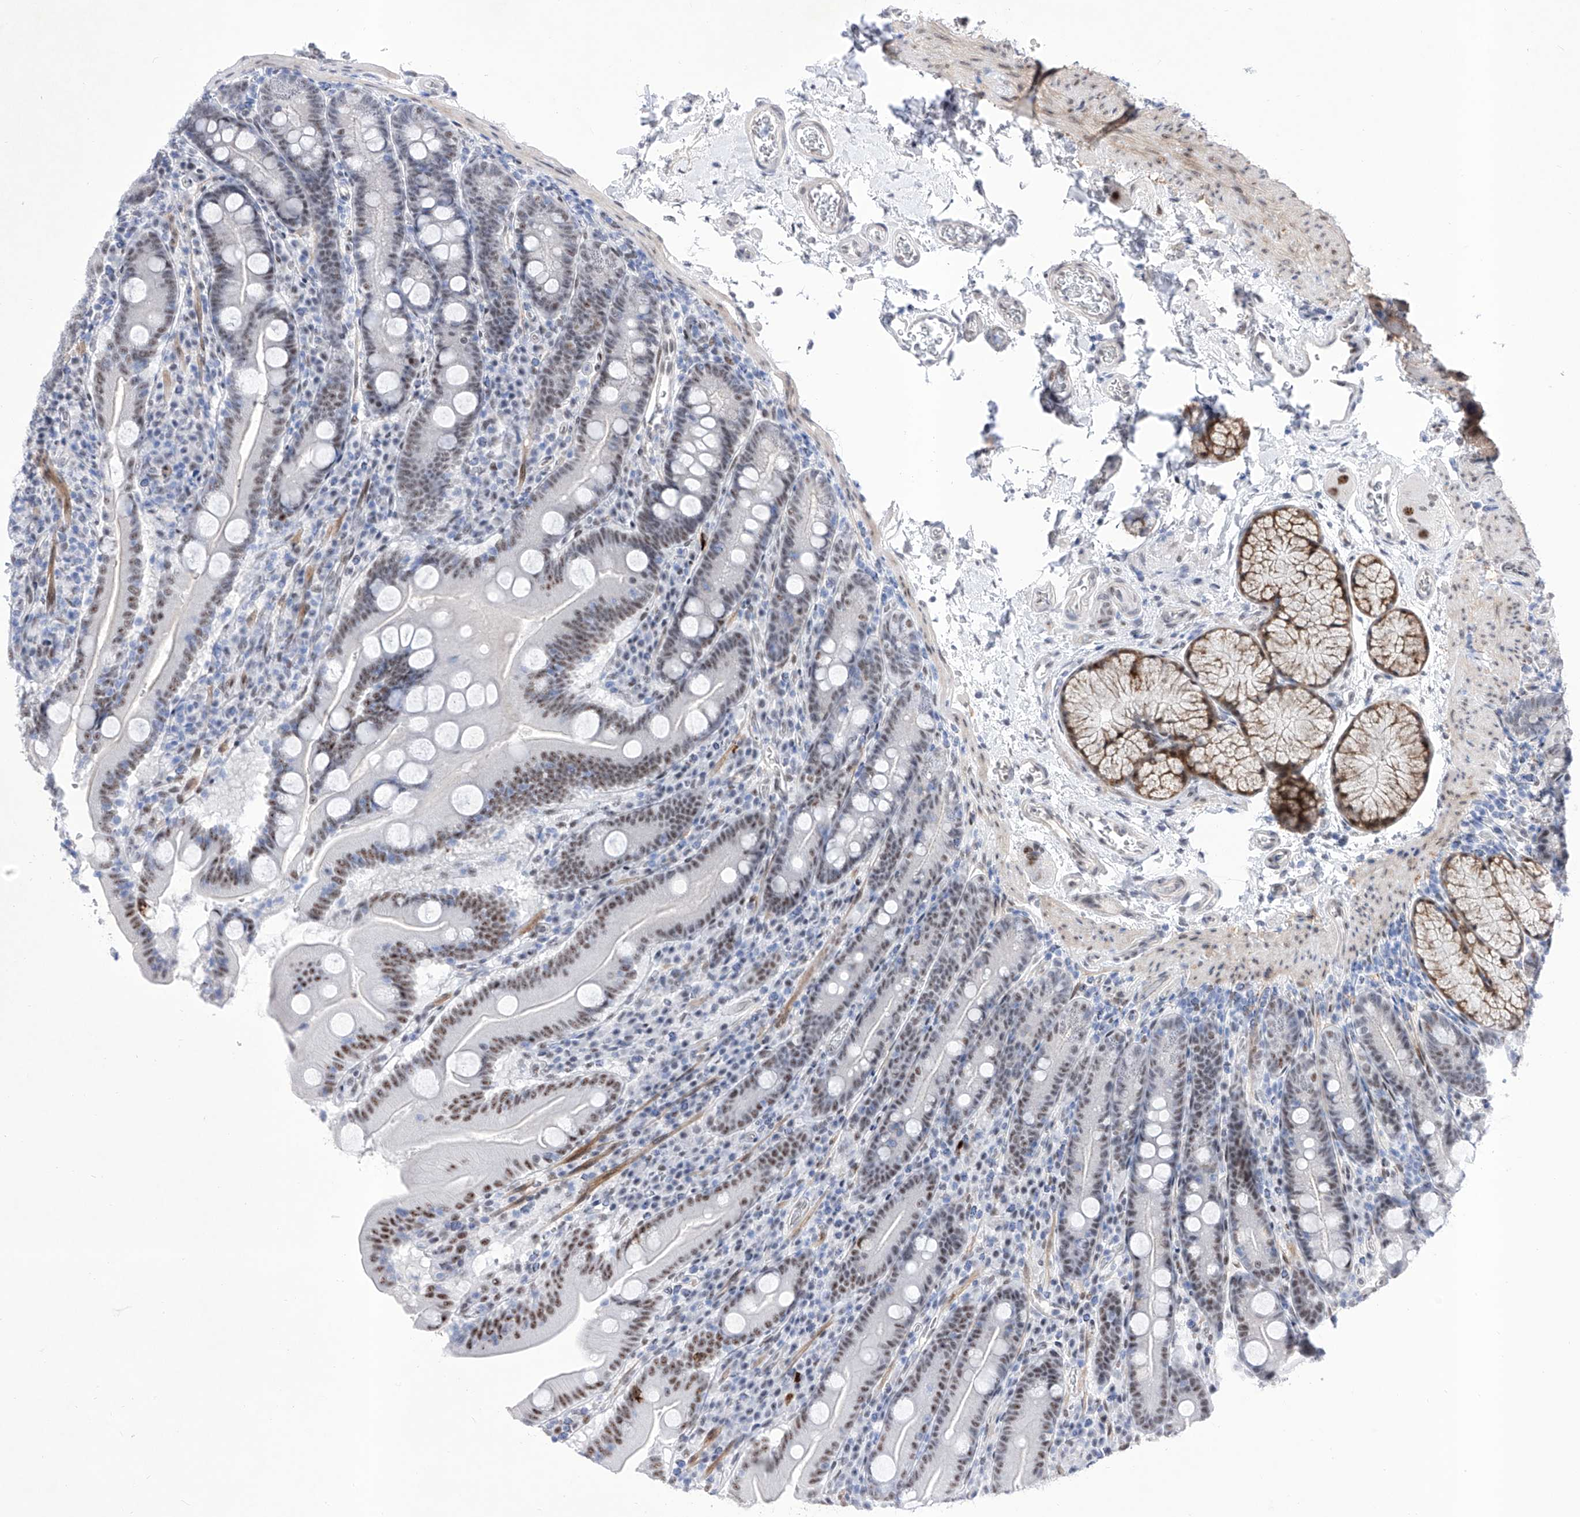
{"staining": {"intensity": "moderate", "quantity": "25%-75%", "location": "nuclear"}, "tissue": "duodenum", "cell_type": "Glandular cells", "image_type": "normal", "snomed": [{"axis": "morphology", "description": "Normal tissue, NOS"}, {"axis": "topography", "description": "Duodenum"}], "caption": "This histopathology image shows benign duodenum stained with immunohistochemistry (IHC) to label a protein in brown. The nuclear of glandular cells show moderate positivity for the protein. Nuclei are counter-stained blue.", "gene": "ATN1", "patient": {"sex": "male", "age": 35}}